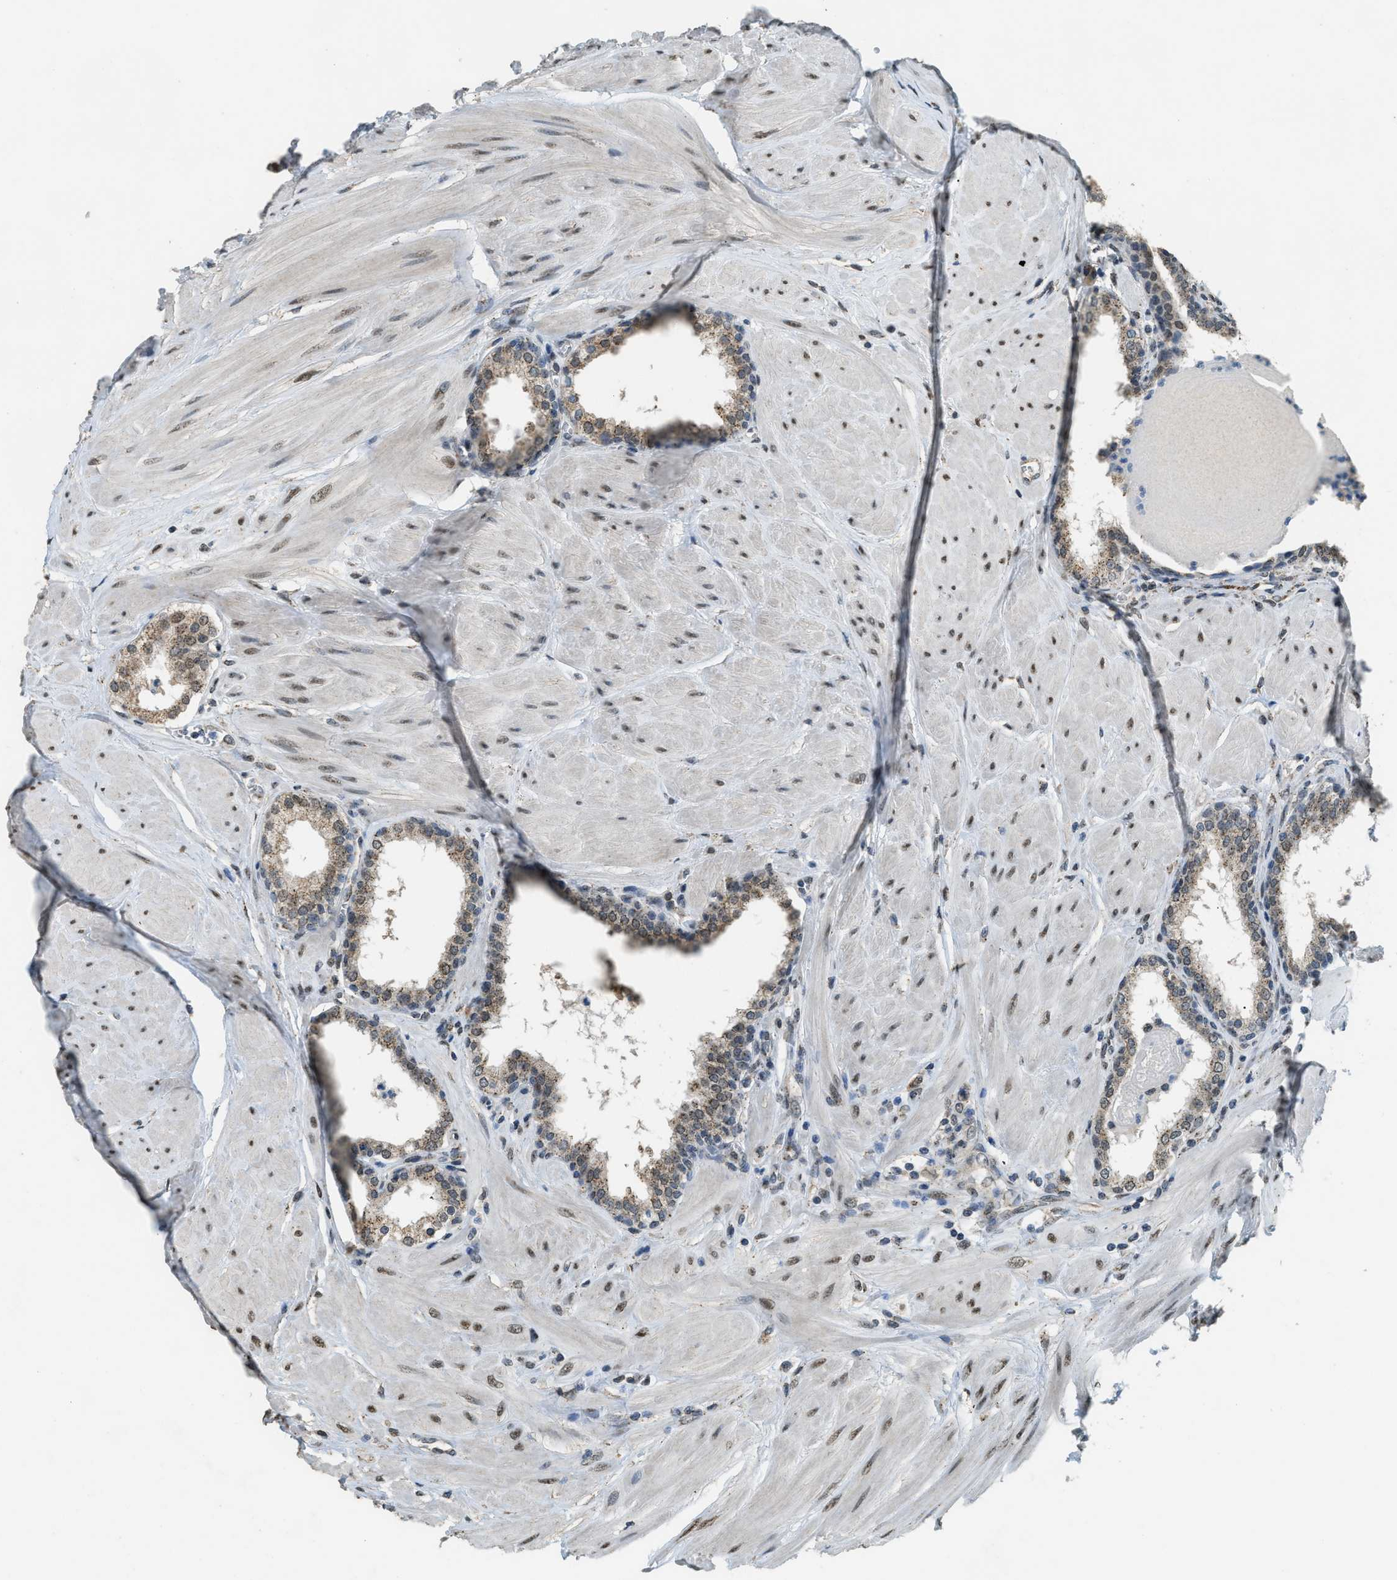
{"staining": {"intensity": "moderate", "quantity": ">75%", "location": "cytoplasmic/membranous"}, "tissue": "prostate", "cell_type": "Glandular cells", "image_type": "normal", "snomed": [{"axis": "morphology", "description": "Normal tissue, NOS"}, {"axis": "topography", "description": "Prostate"}], "caption": "Glandular cells exhibit medium levels of moderate cytoplasmic/membranous positivity in approximately >75% of cells in benign prostate.", "gene": "IPO7", "patient": {"sex": "male", "age": 51}}